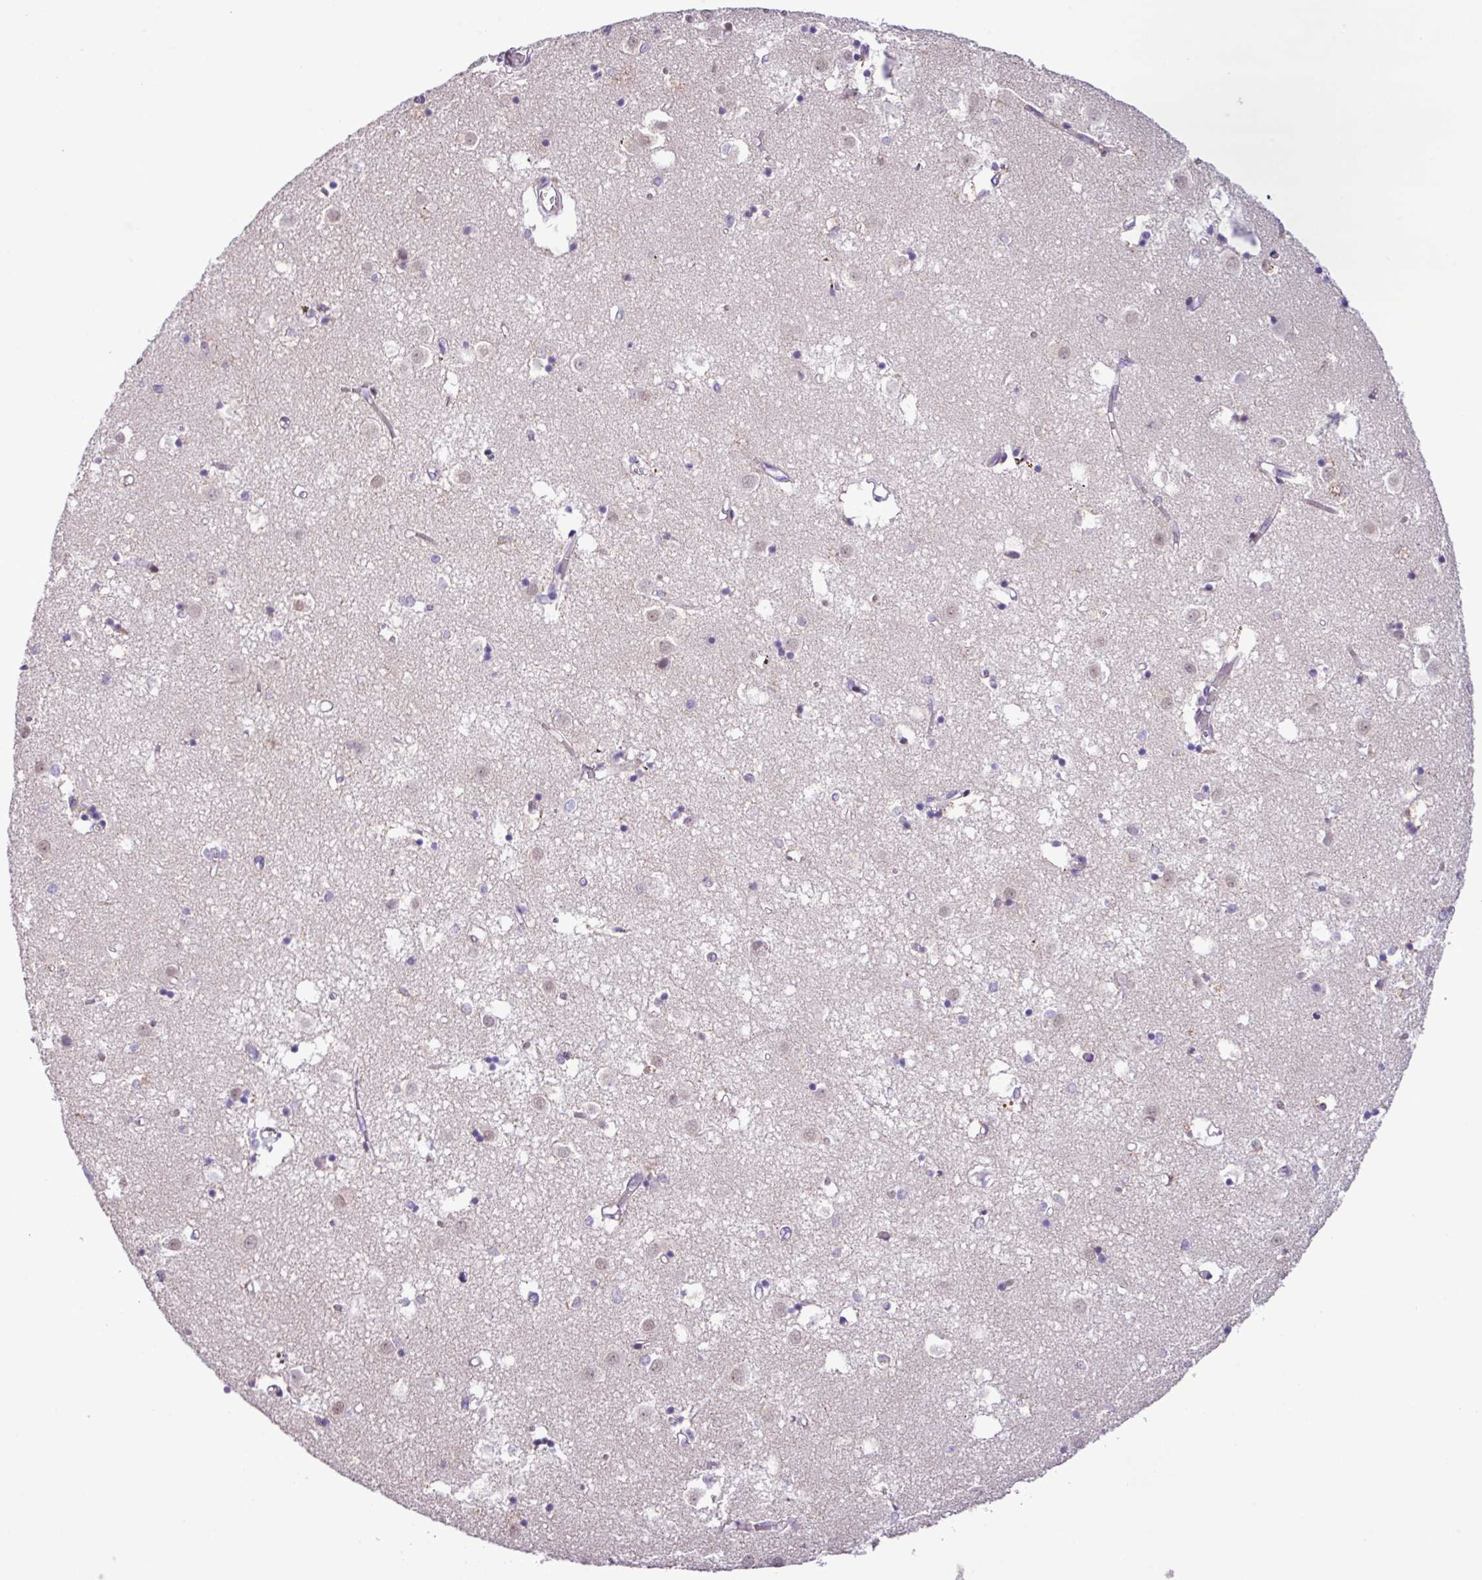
{"staining": {"intensity": "negative", "quantity": "none", "location": "none"}, "tissue": "caudate", "cell_type": "Glial cells", "image_type": "normal", "snomed": [{"axis": "morphology", "description": "Normal tissue, NOS"}, {"axis": "topography", "description": "Lateral ventricle wall"}], "caption": "A photomicrograph of caudate stained for a protein shows no brown staining in glial cells. (DAB IHC, high magnification).", "gene": "YLPM1", "patient": {"sex": "male", "age": 70}}